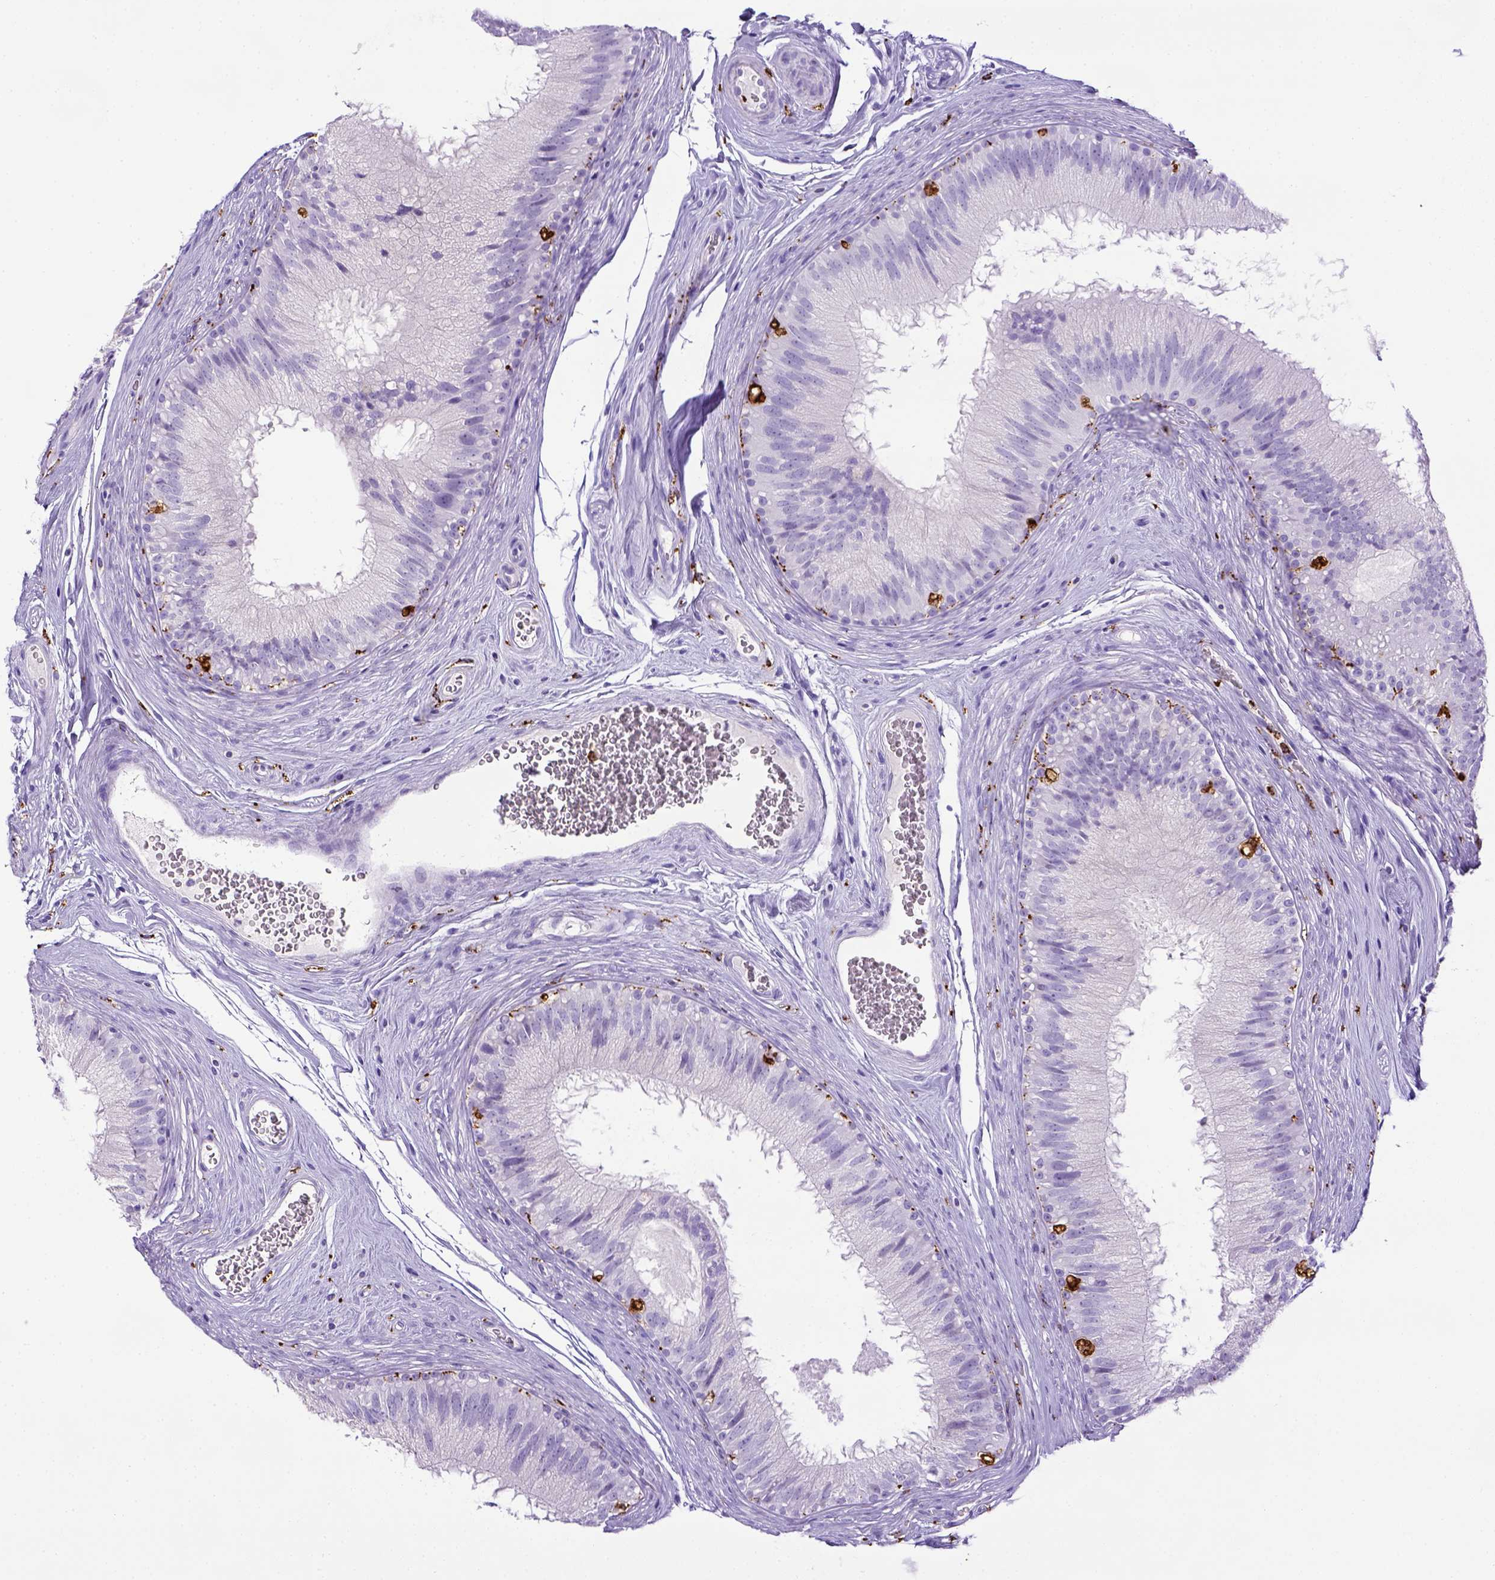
{"staining": {"intensity": "negative", "quantity": "none", "location": "none"}, "tissue": "epididymis", "cell_type": "Glandular cells", "image_type": "normal", "snomed": [{"axis": "morphology", "description": "Normal tissue, NOS"}, {"axis": "topography", "description": "Epididymis"}], "caption": "This is a histopathology image of immunohistochemistry (IHC) staining of unremarkable epididymis, which shows no expression in glandular cells. Brightfield microscopy of immunohistochemistry (IHC) stained with DAB (3,3'-diaminobenzidine) (brown) and hematoxylin (blue), captured at high magnification.", "gene": "CD68", "patient": {"sex": "male", "age": 37}}